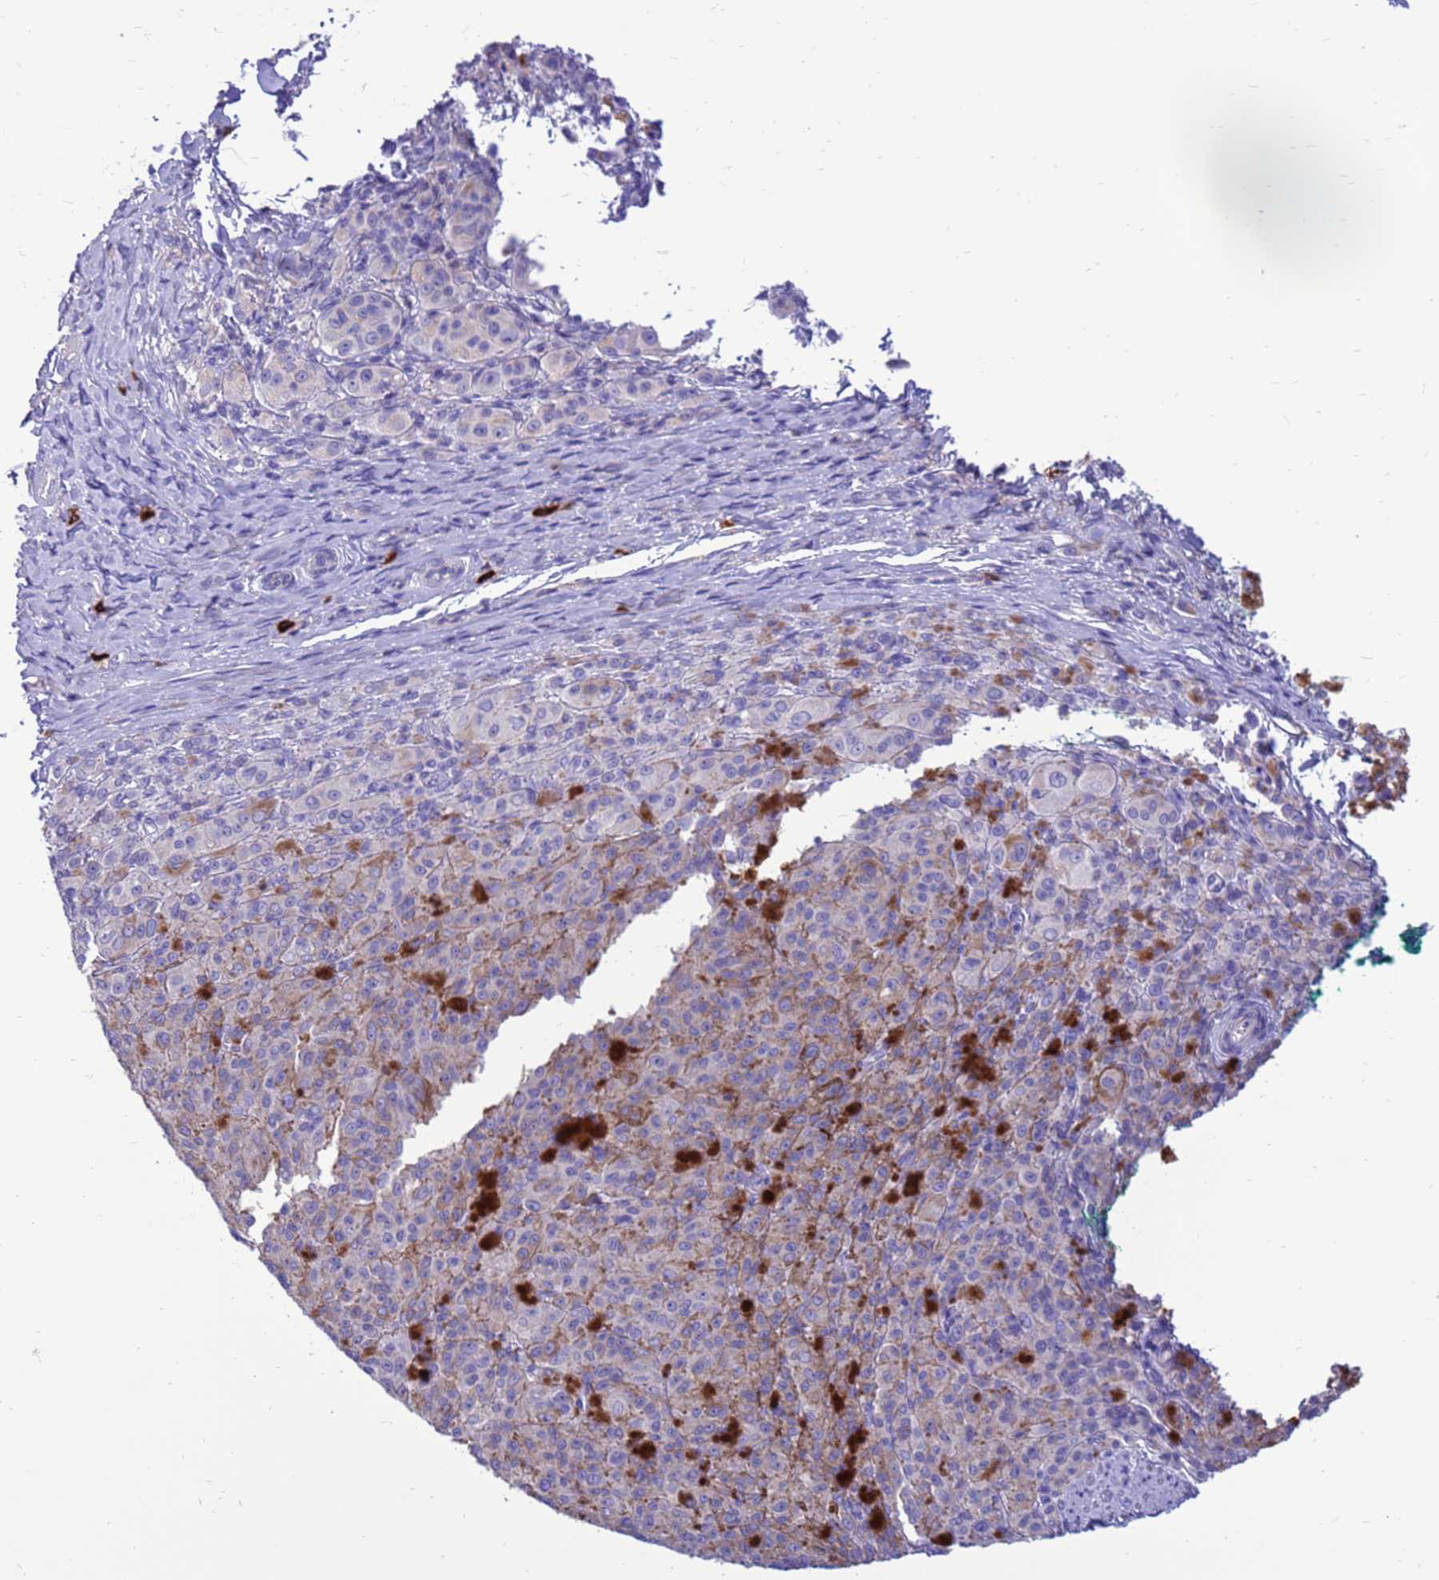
{"staining": {"intensity": "negative", "quantity": "none", "location": "none"}, "tissue": "melanoma", "cell_type": "Tumor cells", "image_type": "cancer", "snomed": [{"axis": "morphology", "description": "Malignant melanoma, NOS"}, {"axis": "topography", "description": "Skin"}], "caption": "A photomicrograph of malignant melanoma stained for a protein exhibits no brown staining in tumor cells.", "gene": "PDE10A", "patient": {"sex": "female", "age": 52}}